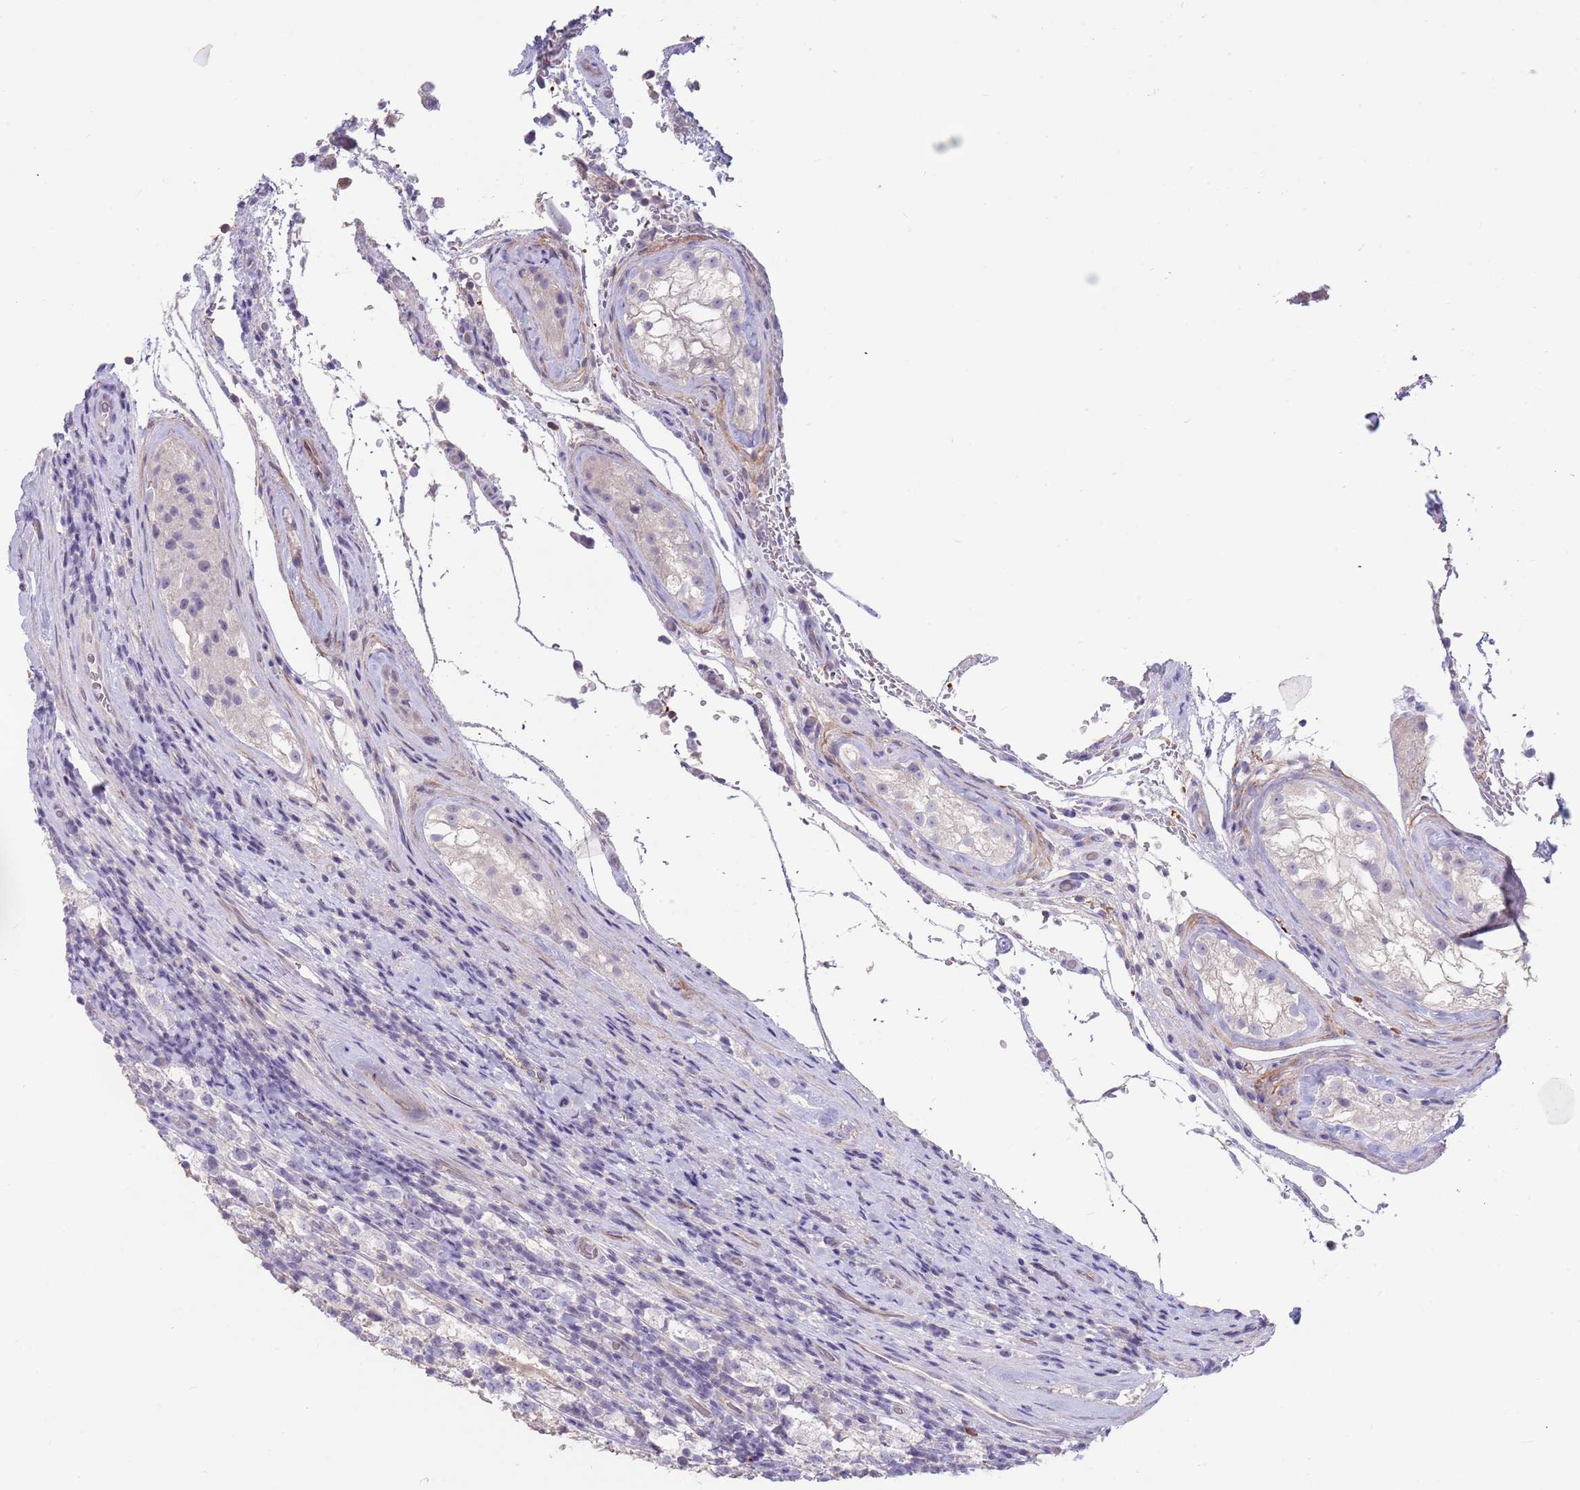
{"staining": {"intensity": "negative", "quantity": "none", "location": "none"}, "tissue": "testis cancer", "cell_type": "Tumor cells", "image_type": "cancer", "snomed": [{"axis": "morphology", "description": "Seminoma, NOS"}, {"axis": "morphology", "description": "Carcinoma, Embryonal, NOS"}, {"axis": "topography", "description": "Testis"}], "caption": "High magnification brightfield microscopy of testis cancer stained with DAB (brown) and counterstained with hematoxylin (blue): tumor cells show no significant expression.", "gene": "ZNF14", "patient": {"sex": "male", "age": 41}}